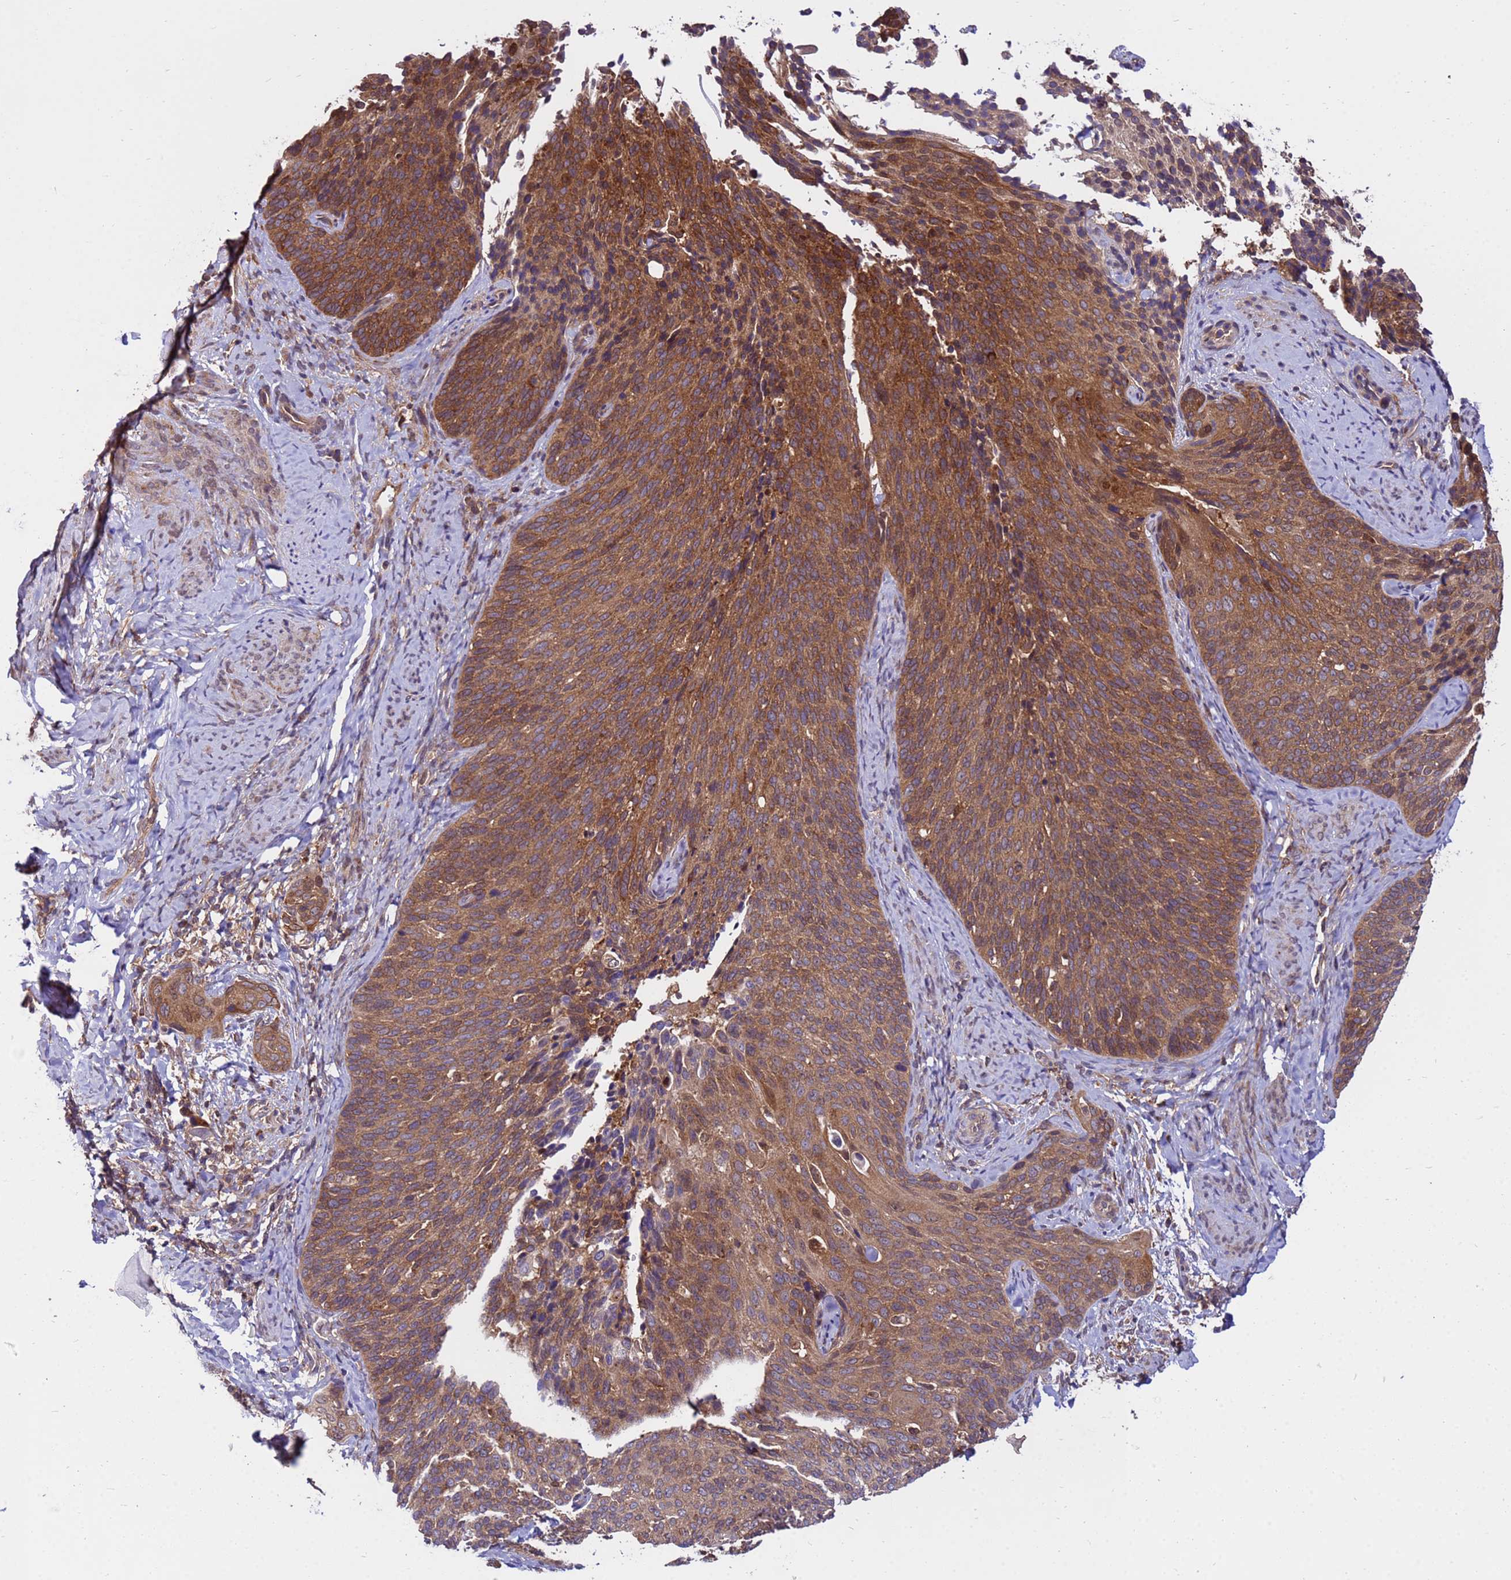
{"staining": {"intensity": "moderate", "quantity": ">75%", "location": "cytoplasmic/membranous"}, "tissue": "cervical cancer", "cell_type": "Tumor cells", "image_type": "cancer", "snomed": [{"axis": "morphology", "description": "Squamous cell carcinoma, NOS"}, {"axis": "topography", "description": "Cervix"}], "caption": "This image displays immunohistochemistry (IHC) staining of cervical cancer (squamous cell carcinoma), with medium moderate cytoplasmic/membranous expression in approximately >75% of tumor cells.", "gene": "GET3", "patient": {"sex": "female", "age": 50}}